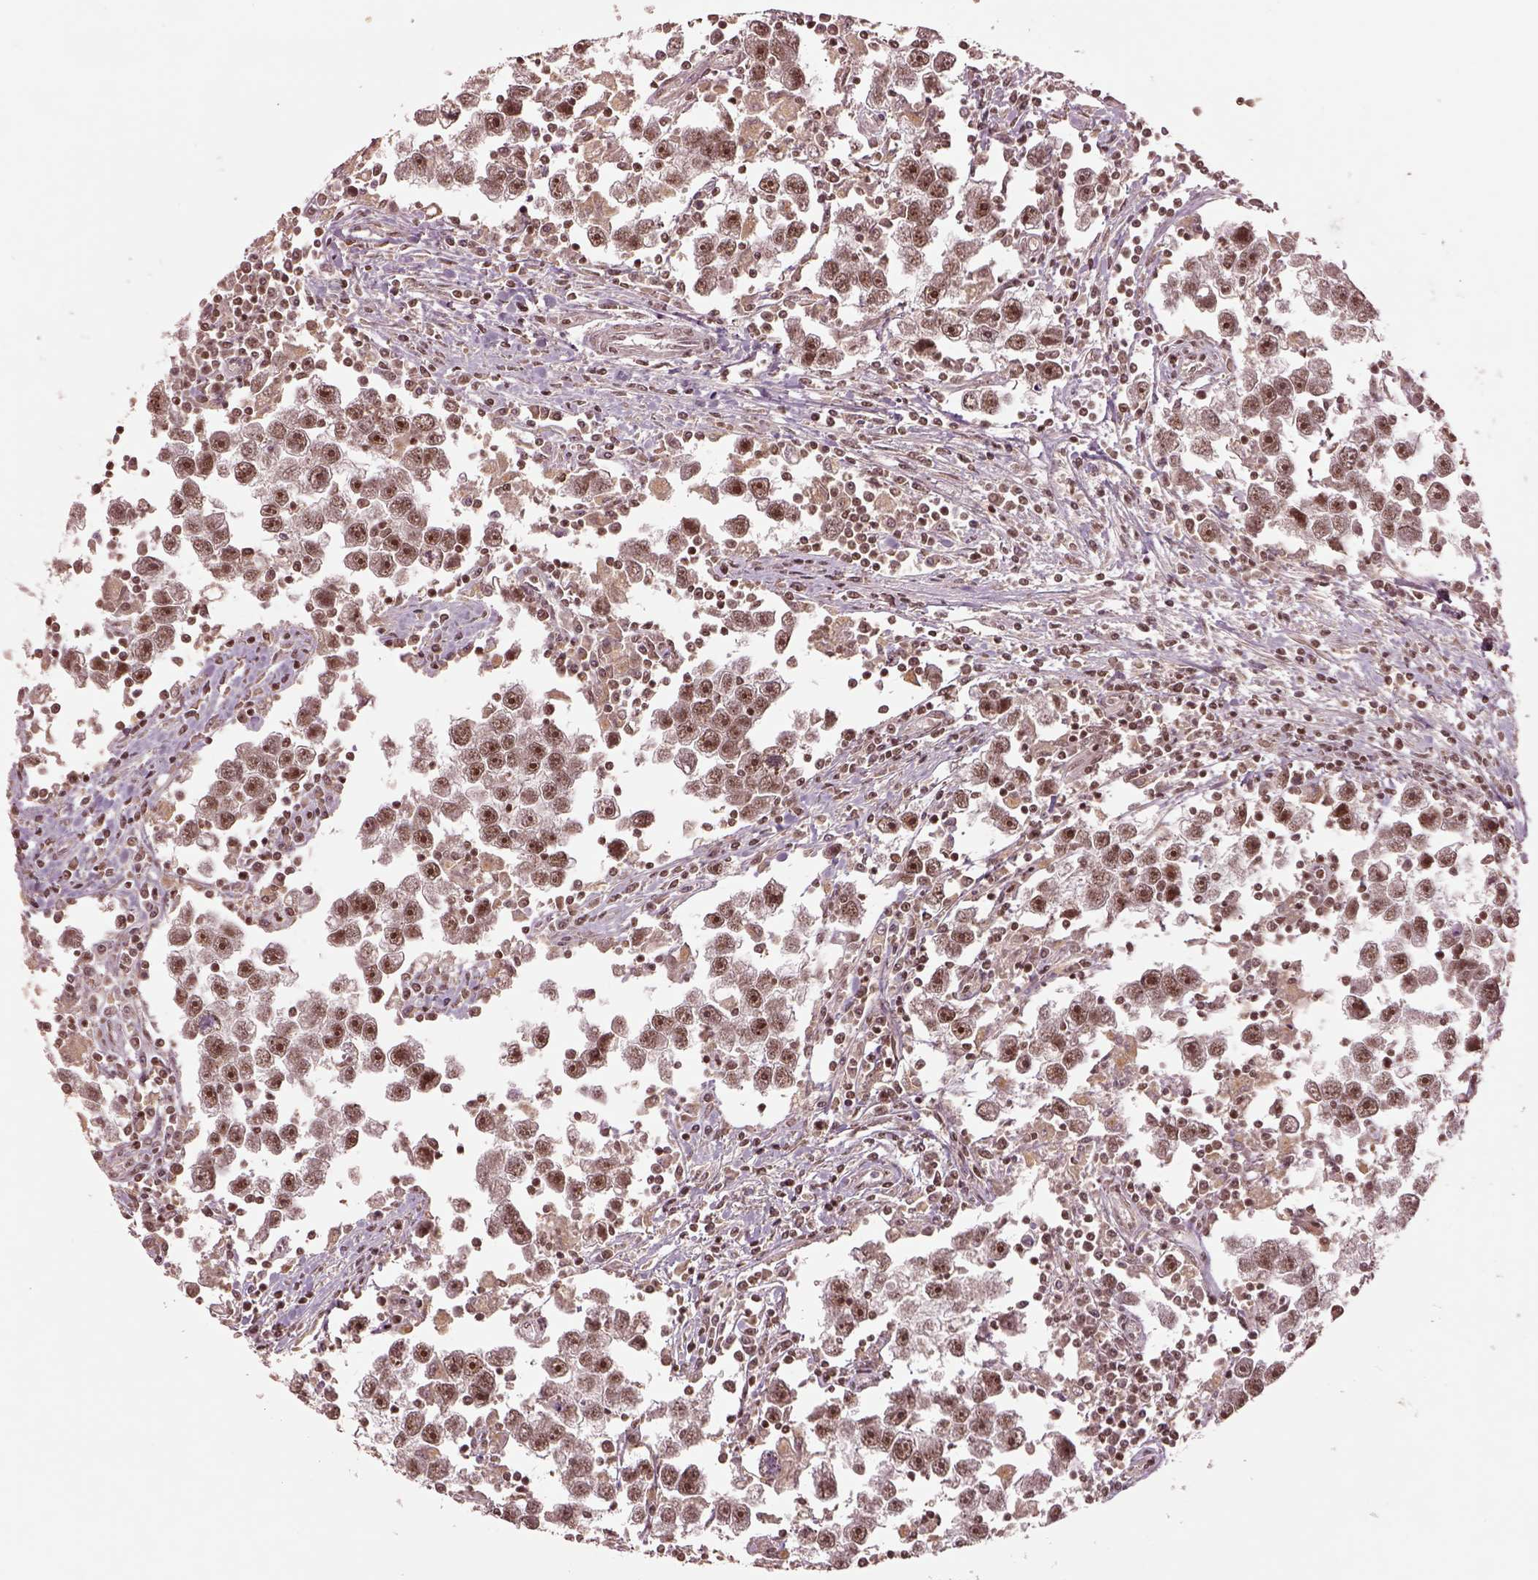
{"staining": {"intensity": "moderate", "quantity": ">75%", "location": "nuclear"}, "tissue": "testis cancer", "cell_type": "Tumor cells", "image_type": "cancer", "snomed": [{"axis": "morphology", "description": "Seminoma, NOS"}, {"axis": "topography", "description": "Testis"}], "caption": "Human testis cancer stained for a protein (brown) exhibits moderate nuclear positive positivity in about >75% of tumor cells.", "gene": "BRD9", "patient": {"sex": "male", "age": 30}}